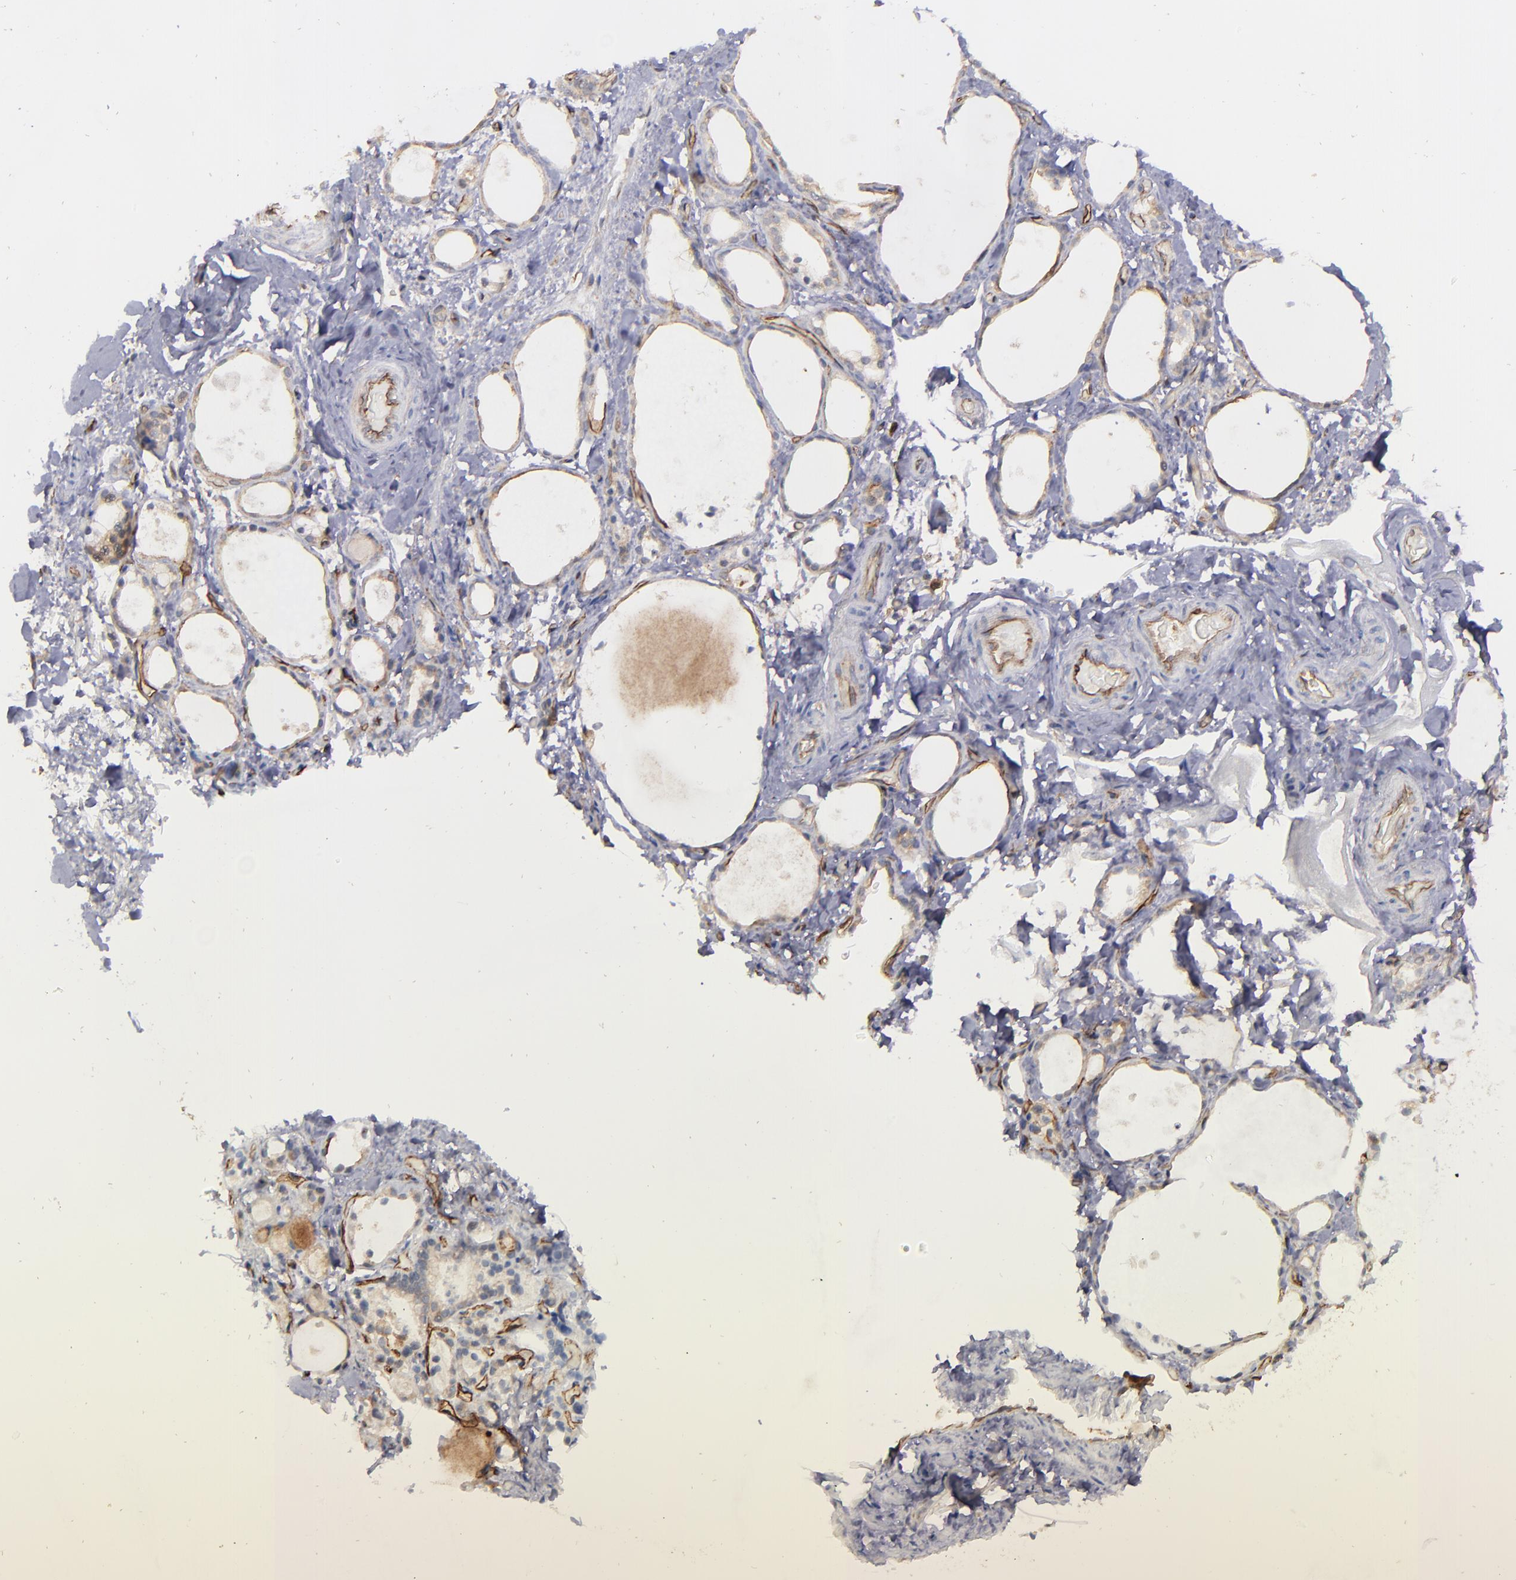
{"staining": {"intensity": "weak", "quantity": "25%-75%", "location": "cytoplasmic/membranous"}, "tissue": "thyroid gland", "cell_type": "Glandular cells", "image_type": "normal", "snomed": [{"axis": "morphology", "description": "Normal tissue, NOS"}, {"axis": "topography", "description": "Thyroid gland"}], "caption": "Weak cytoplasmic/membranous protein staining is appreciated in about 25%-75% of glandular cells in thyroid gland. Ihc stains the protein of interest in brown and the nuclei are stained blue.", "gene": "ICAM1", "patient": {"sex": "female", "age": 75}}